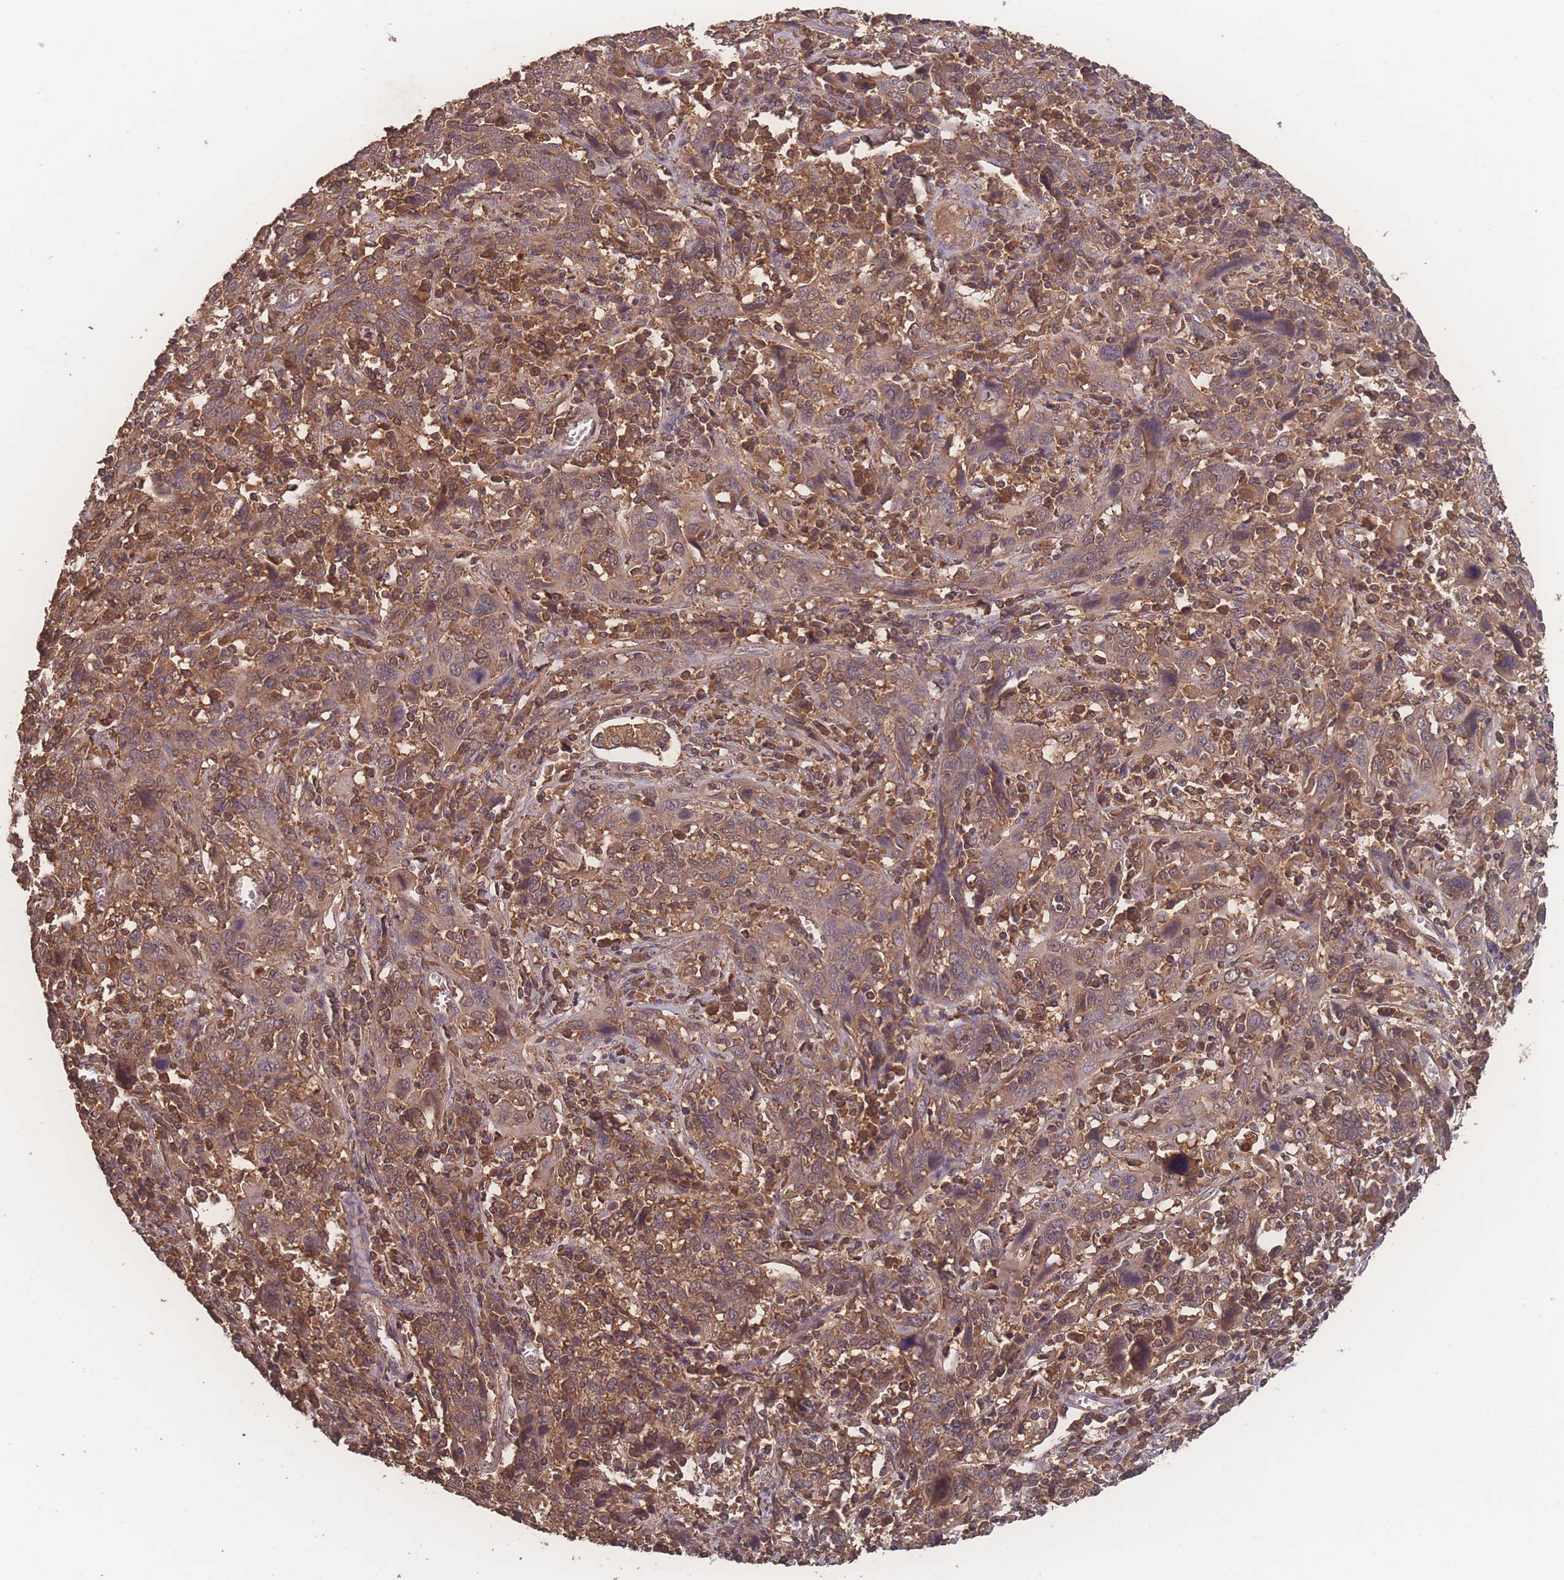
{"staining": {"intensity": "weak", "quantity": ">75%", "location": "cytoplasmic/membranous"}, "tissue": "cervical cancer", "cell_type": "Tumor cells", "image_type": "cancer", "snomed": [{"axis": "morphology", "description": "Squamous cell carcinoma, NOS"}, {"axis": "topography", "description": "Cervix"}], "caption": "Immunohistochemical staining of cervical squamous cell carcinoma displays low levels of weak cytoplasmic/membranous protein staining in about >75% of tumor cells.", "gene": "ATXN10", "patient": {"sex": "female", "age": 46}}